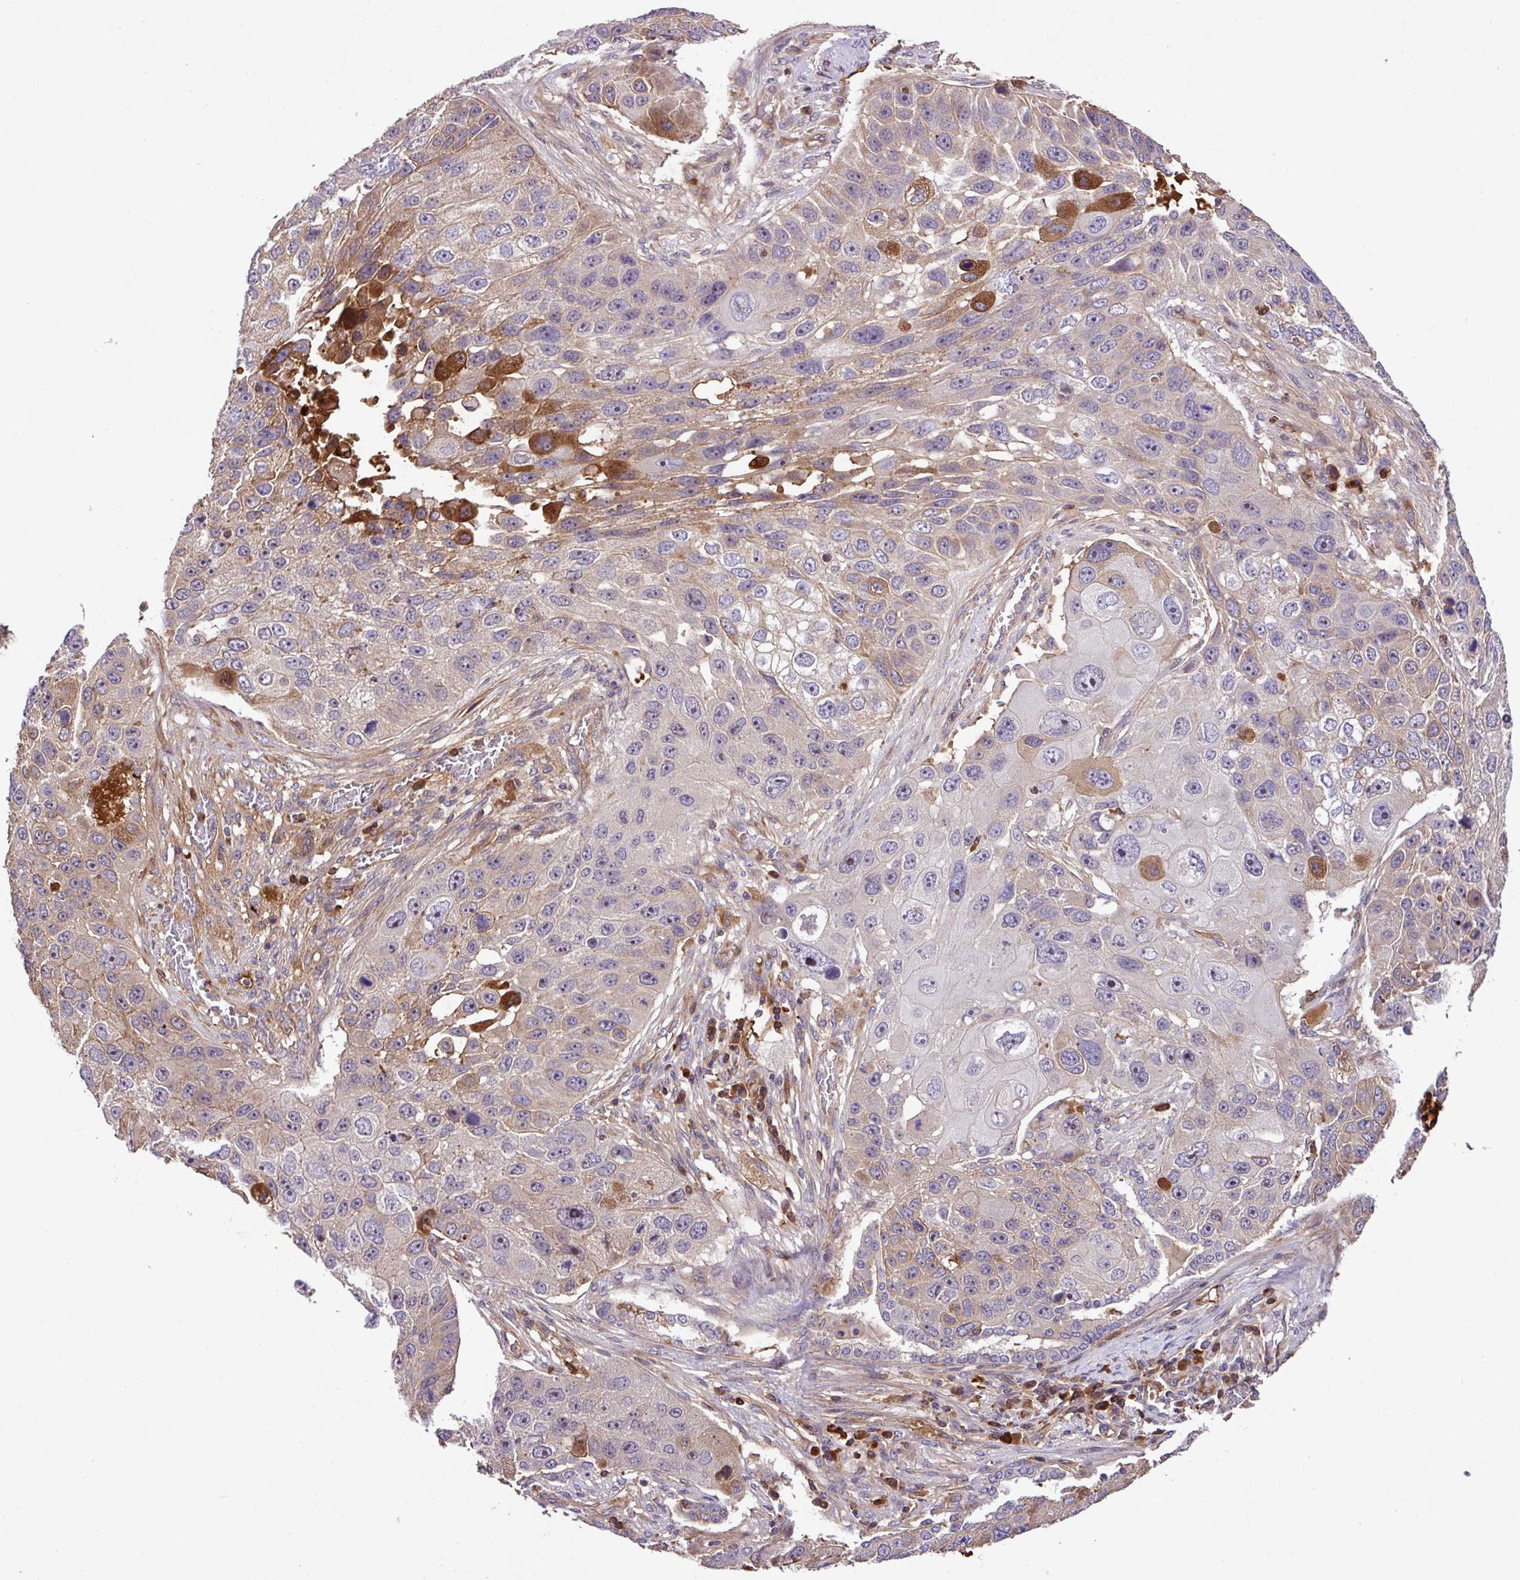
{"staining": {"intensity": "strong", "quantity": "<25%", "location": "cytoplasmic/membranous"}, "tissue": "lung cancer", "cell_type": "Tumor cells", "image_type": "cancer", "snomed": [{"axis": "morphology", "description": "Squamous cell carcinoma, NOS"}, {"axis": "topography", "description": "Lung"}], "caption": "Immunohistochemistry micrograph of neoplastic tissue: lung cancer stained using immunohistochemistry (IHC) reveals medium levels of strong protein expression localized specifically in the cytoplasmic/membranous of tumor cells, appearing as a cytoplasmic/membranous brown color.", "gene": "ZNF266", "patient": {"sex": "male", "age": 61}}